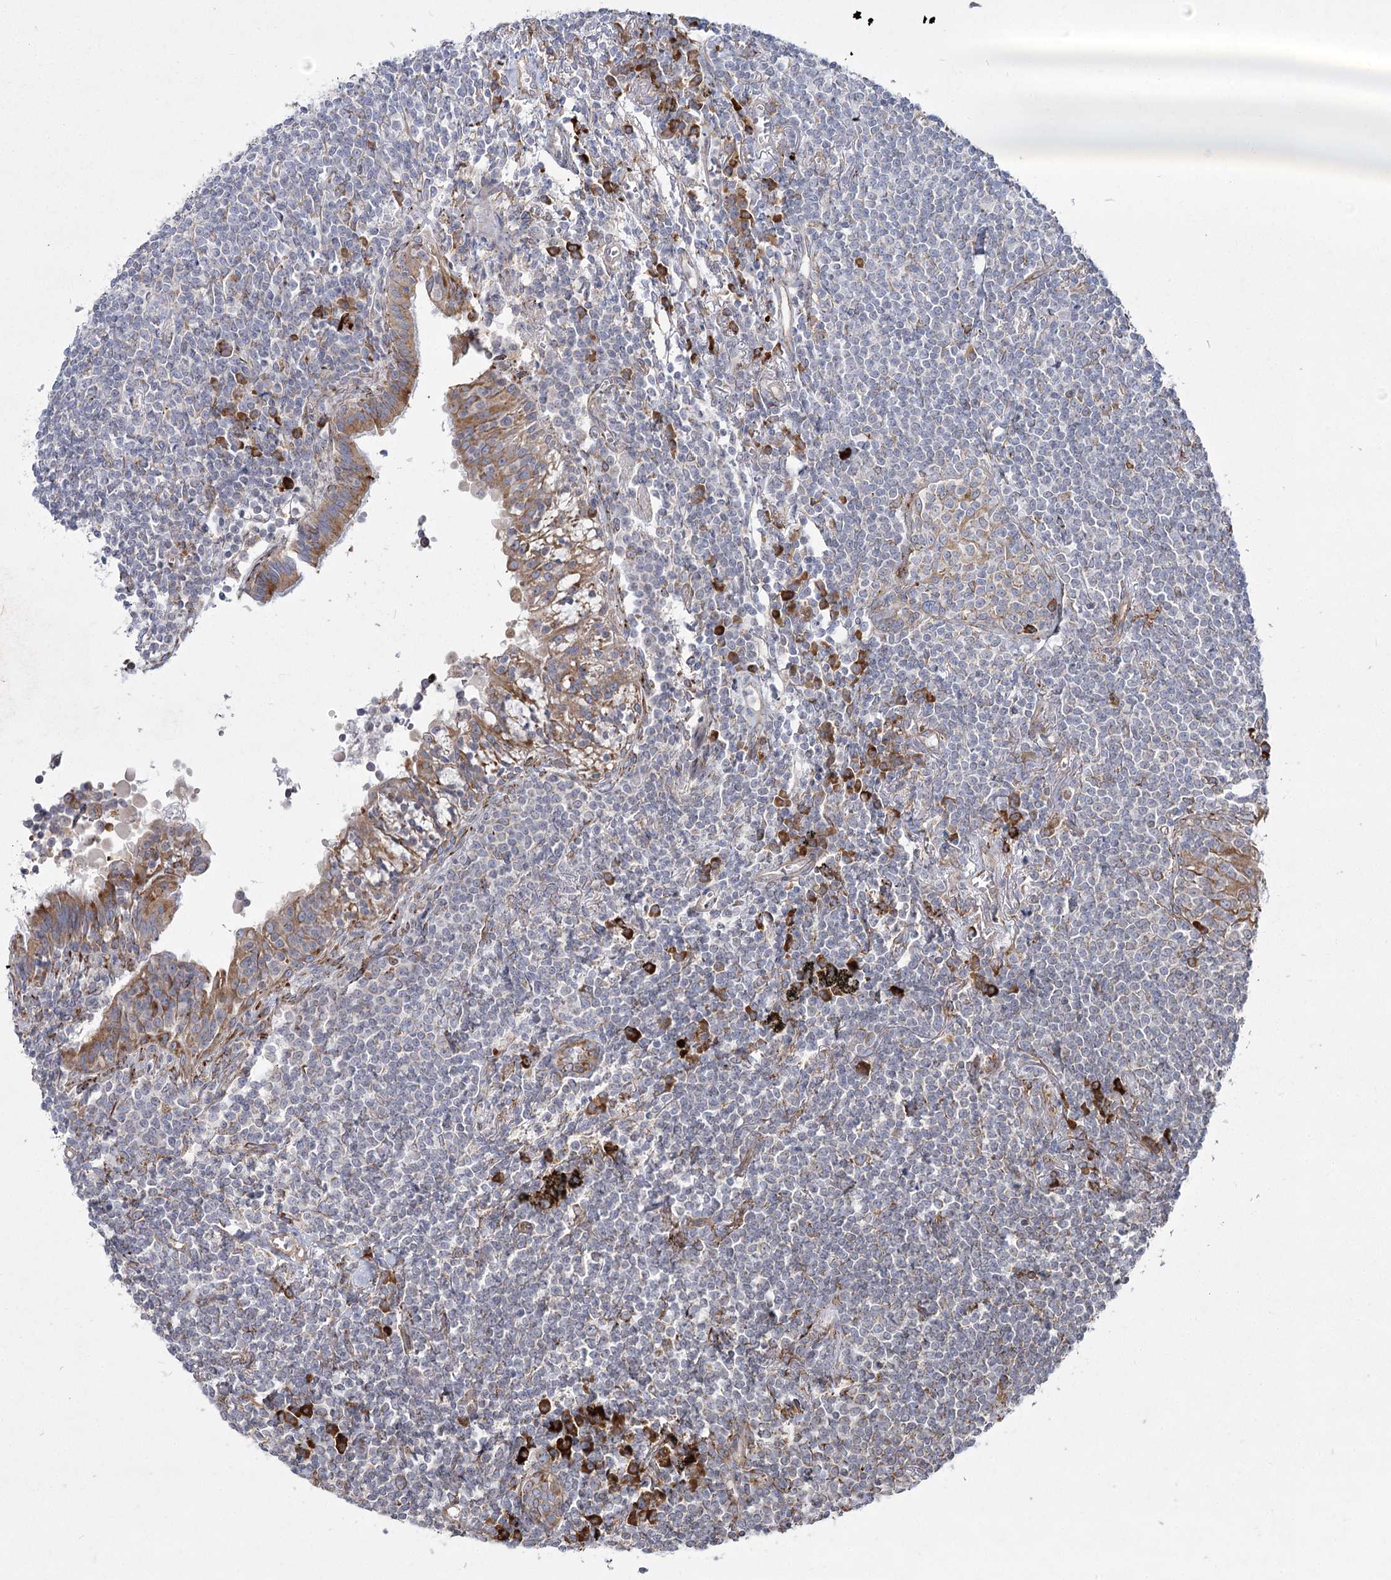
{"staining": {"intensity": "negative", "quantity": "none", "location": "none"}, "tissue": "lymphoma", "cell_type": "Tumor cells", "image_type": "cancer", "snomed": [{"axis": "morphology", "description": "Malignant lymphoma, non-Hodgkin's type, Low grade"}, {"axis": "topography", "description": "Lung"}], "caption": "Lymphoma was stained to show a protein in brown. There is no significant expression in tumor cells.", "gene": "NHLRC2", "patient": {"sex": "female", "age": 71}}